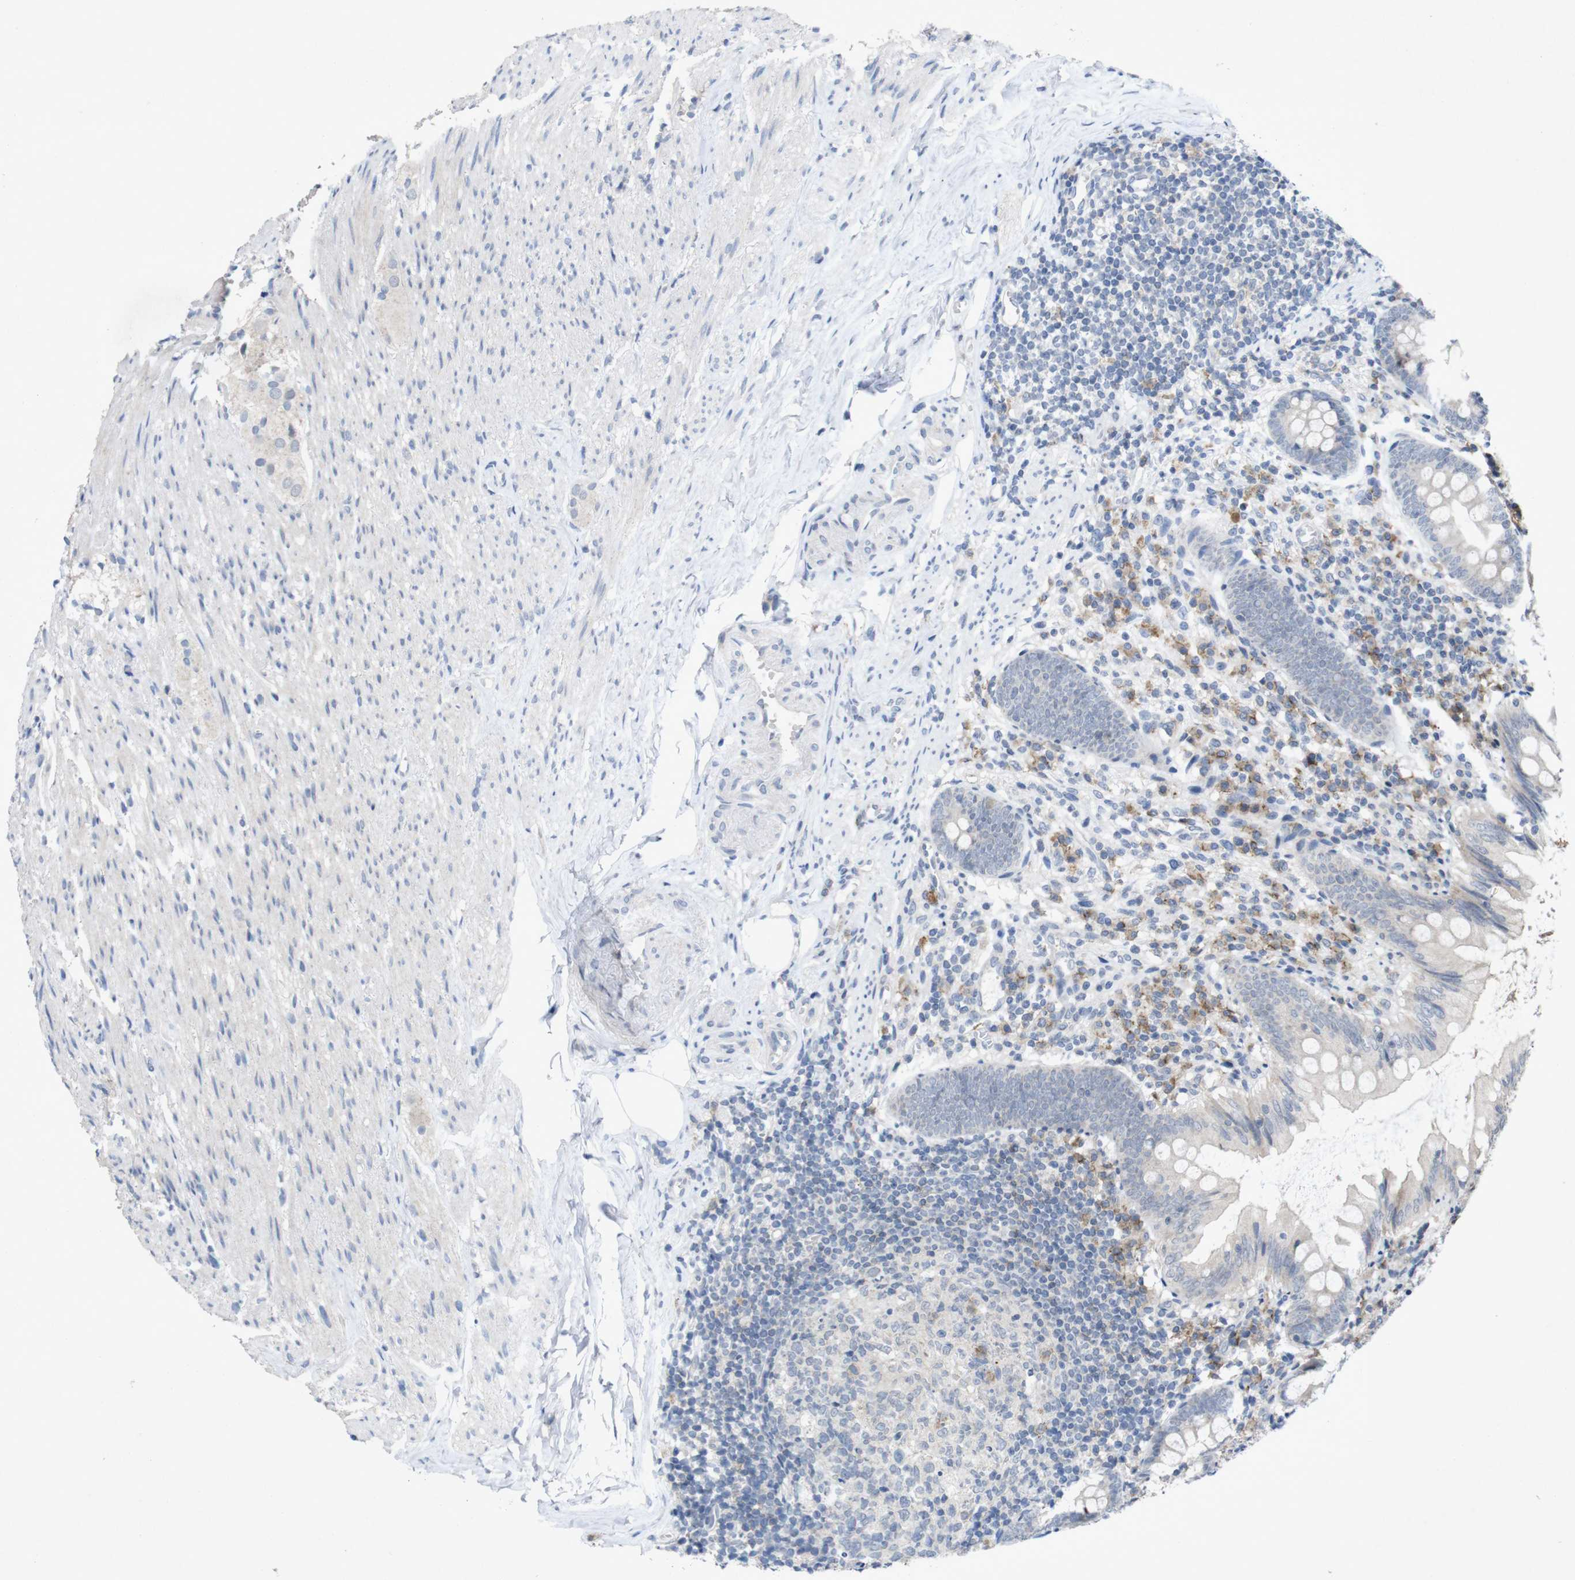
{"staining": {"intensity": "weak", "quantity": "<25%", "location": "cytoplasmic/membranous"}, "tissue": "appendix", "cell_type": "Glandular cells", "image_type": "normal", "snomed": [{"axis": "morphology", "description": "Normal tissue, NOS"}, {"axis": "topography", "description": "Appendix"}], "caption": "A micrograph of human appendix is negative for staining in glandular cells. (Brightfield microscopy of DAB (3,3'-diaminobenzidine) IHC at high magnification).", "gene": "SLAMF7", "patient": {"sex": "female", "age": 77}}